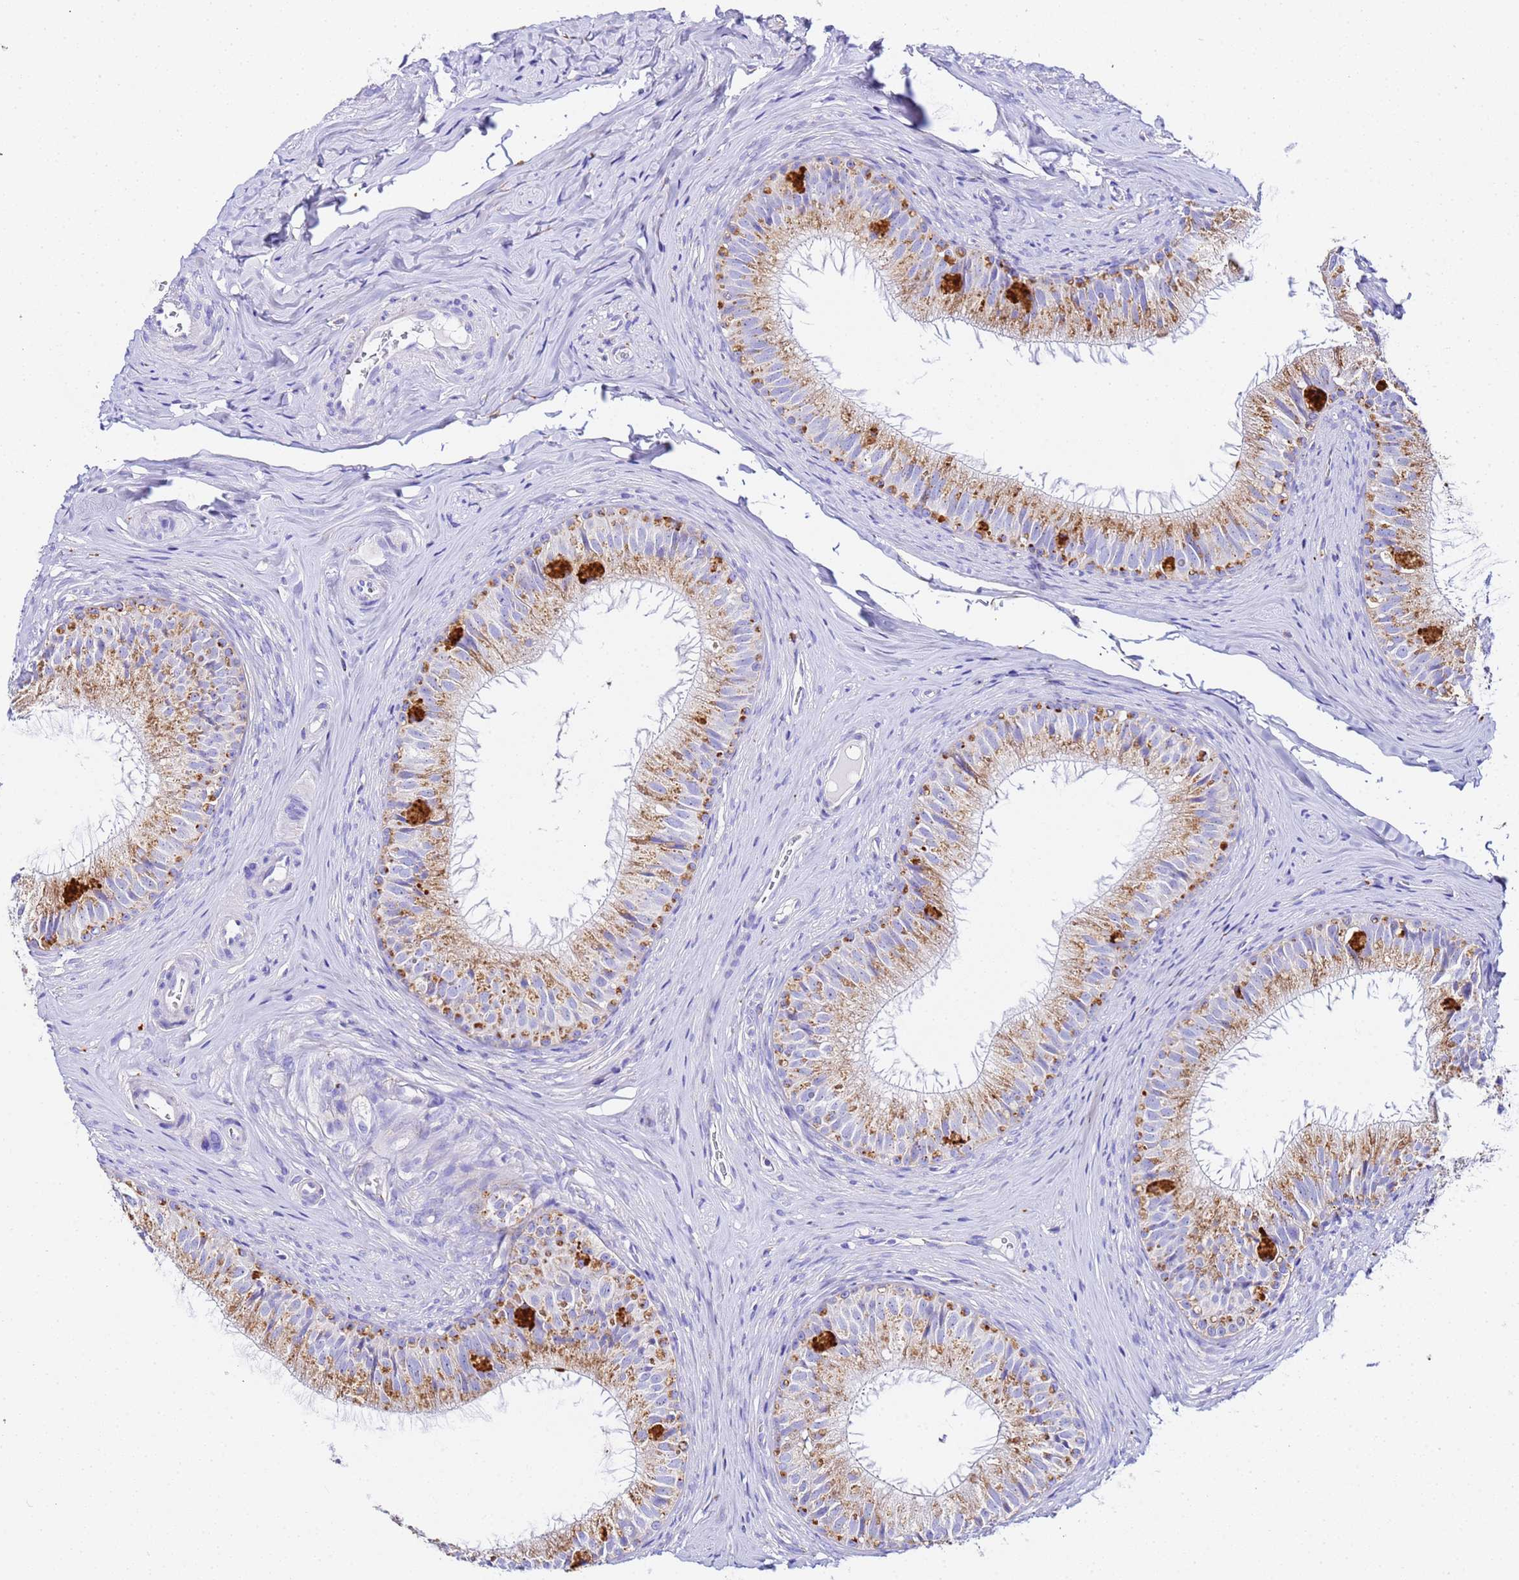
{"staining": {"intensity": "moderate", "quantity": "25%-75%", "location": "cytoplasmic/membranous"}, "tissue": "epididymis", "cell_type": "Glandular cells", "image_type": "normal", "snomed": [{"axis": "morphology", "description": "Normal tissue, NOS"}, {"axis": "topography", "description": "Epididymis"}], "caption": "The histopathology image reveals staining of unremarkable epididymis, revealing moderate cytoplasmic/membranous protein expression (brown color) within glandular cells.", "gene": "VTI1B", "patient": {"sex": "male", "age": 34}}